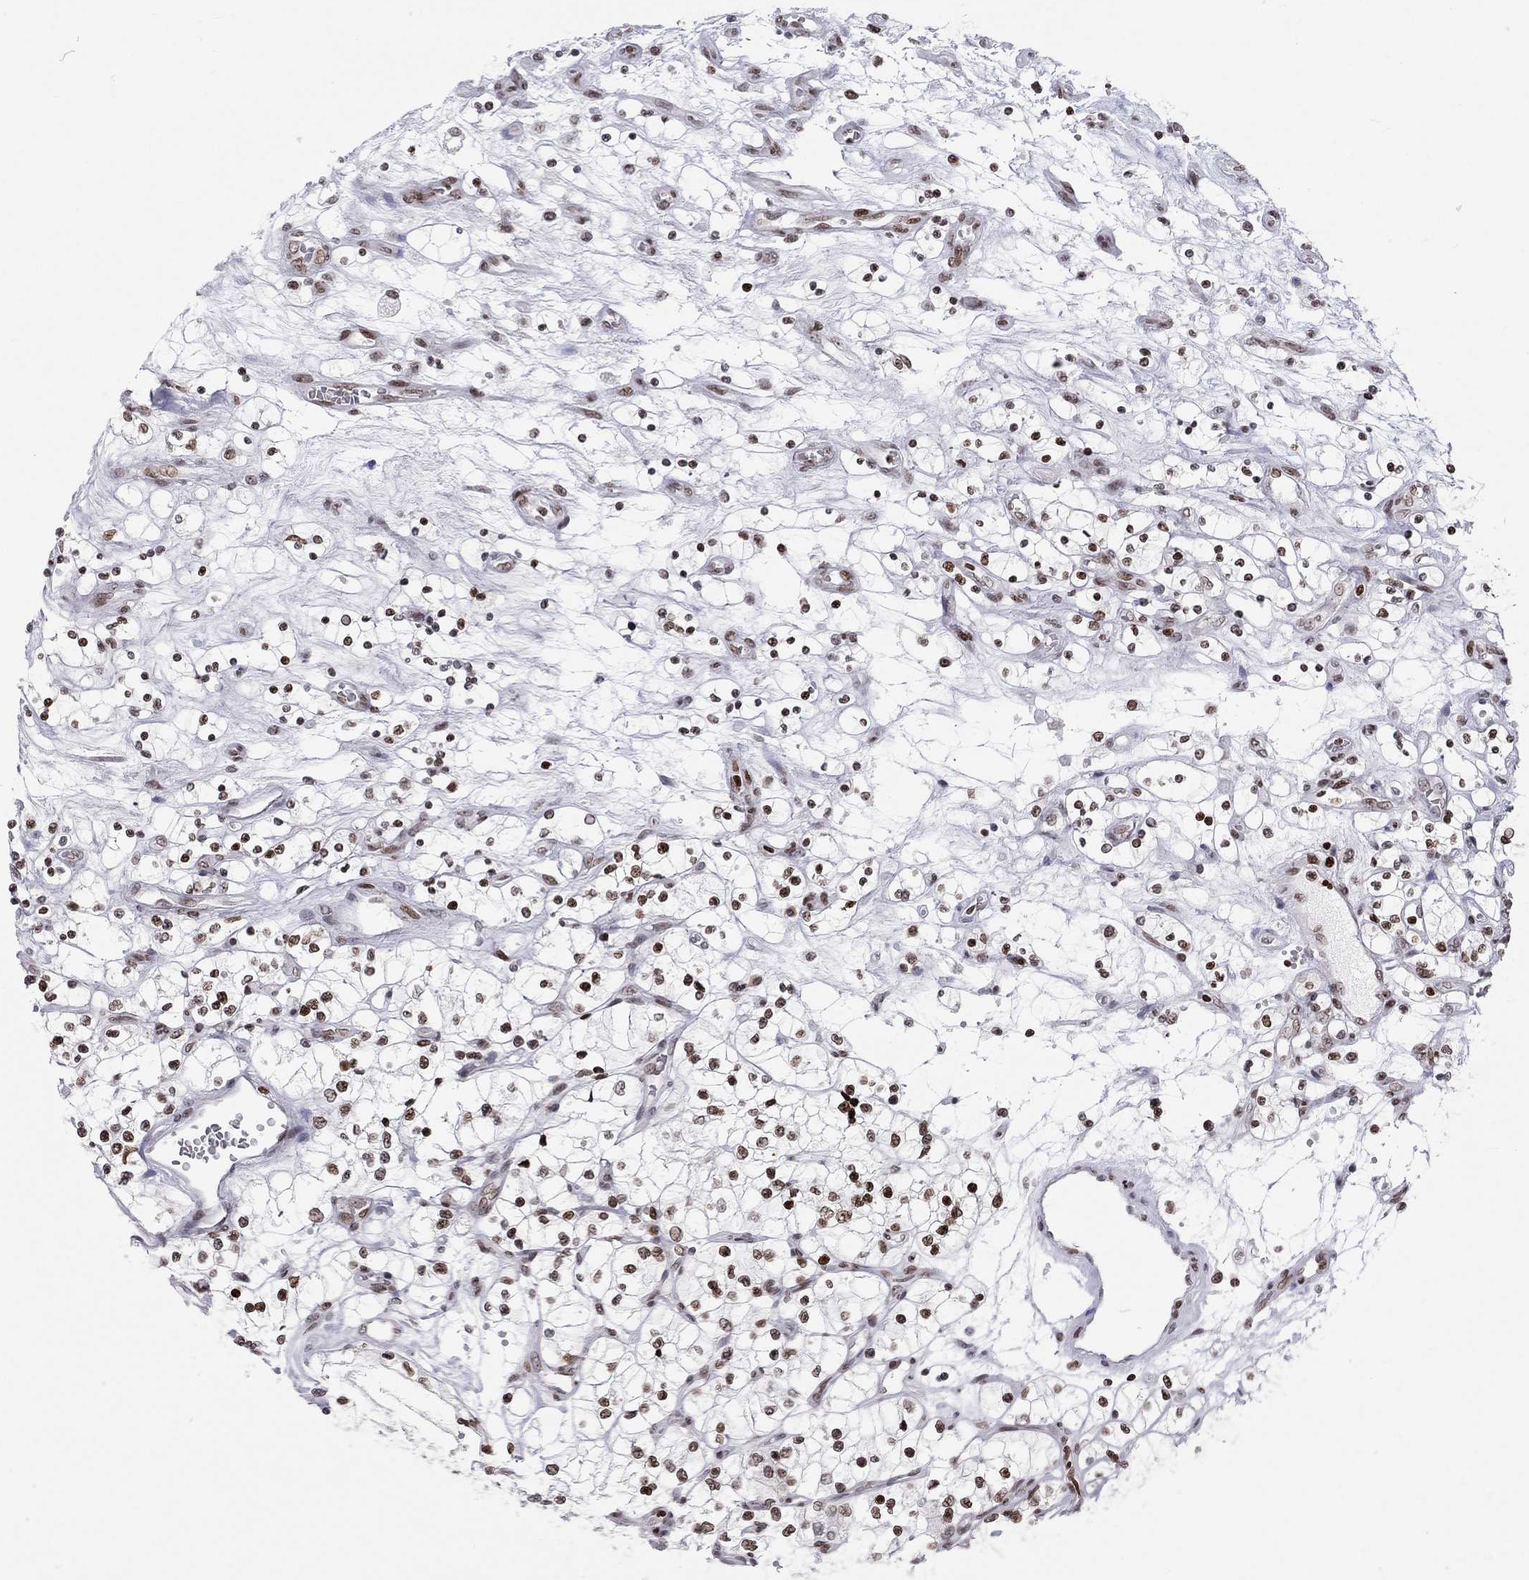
{"staining": {"intensity": "strong", "quantity": ">75%", "location": "nuclear"}, "tissue": "renal cancer", "cell_type": "Tumor cells", "image_type": "cancer", "snomed": [{"axis": "morphology", "description": "Adenocarcinoma, NOS"}, {"axis": "topography", "description": "Kidney"}], "caption": "This histopathology image shows IHC staining of renal adenocarcinoma, with high strong nuclear expression in approximately >75% of tumor cells.", "gene": "H2AX", "patient": {"sex": "female", "age": 69}}